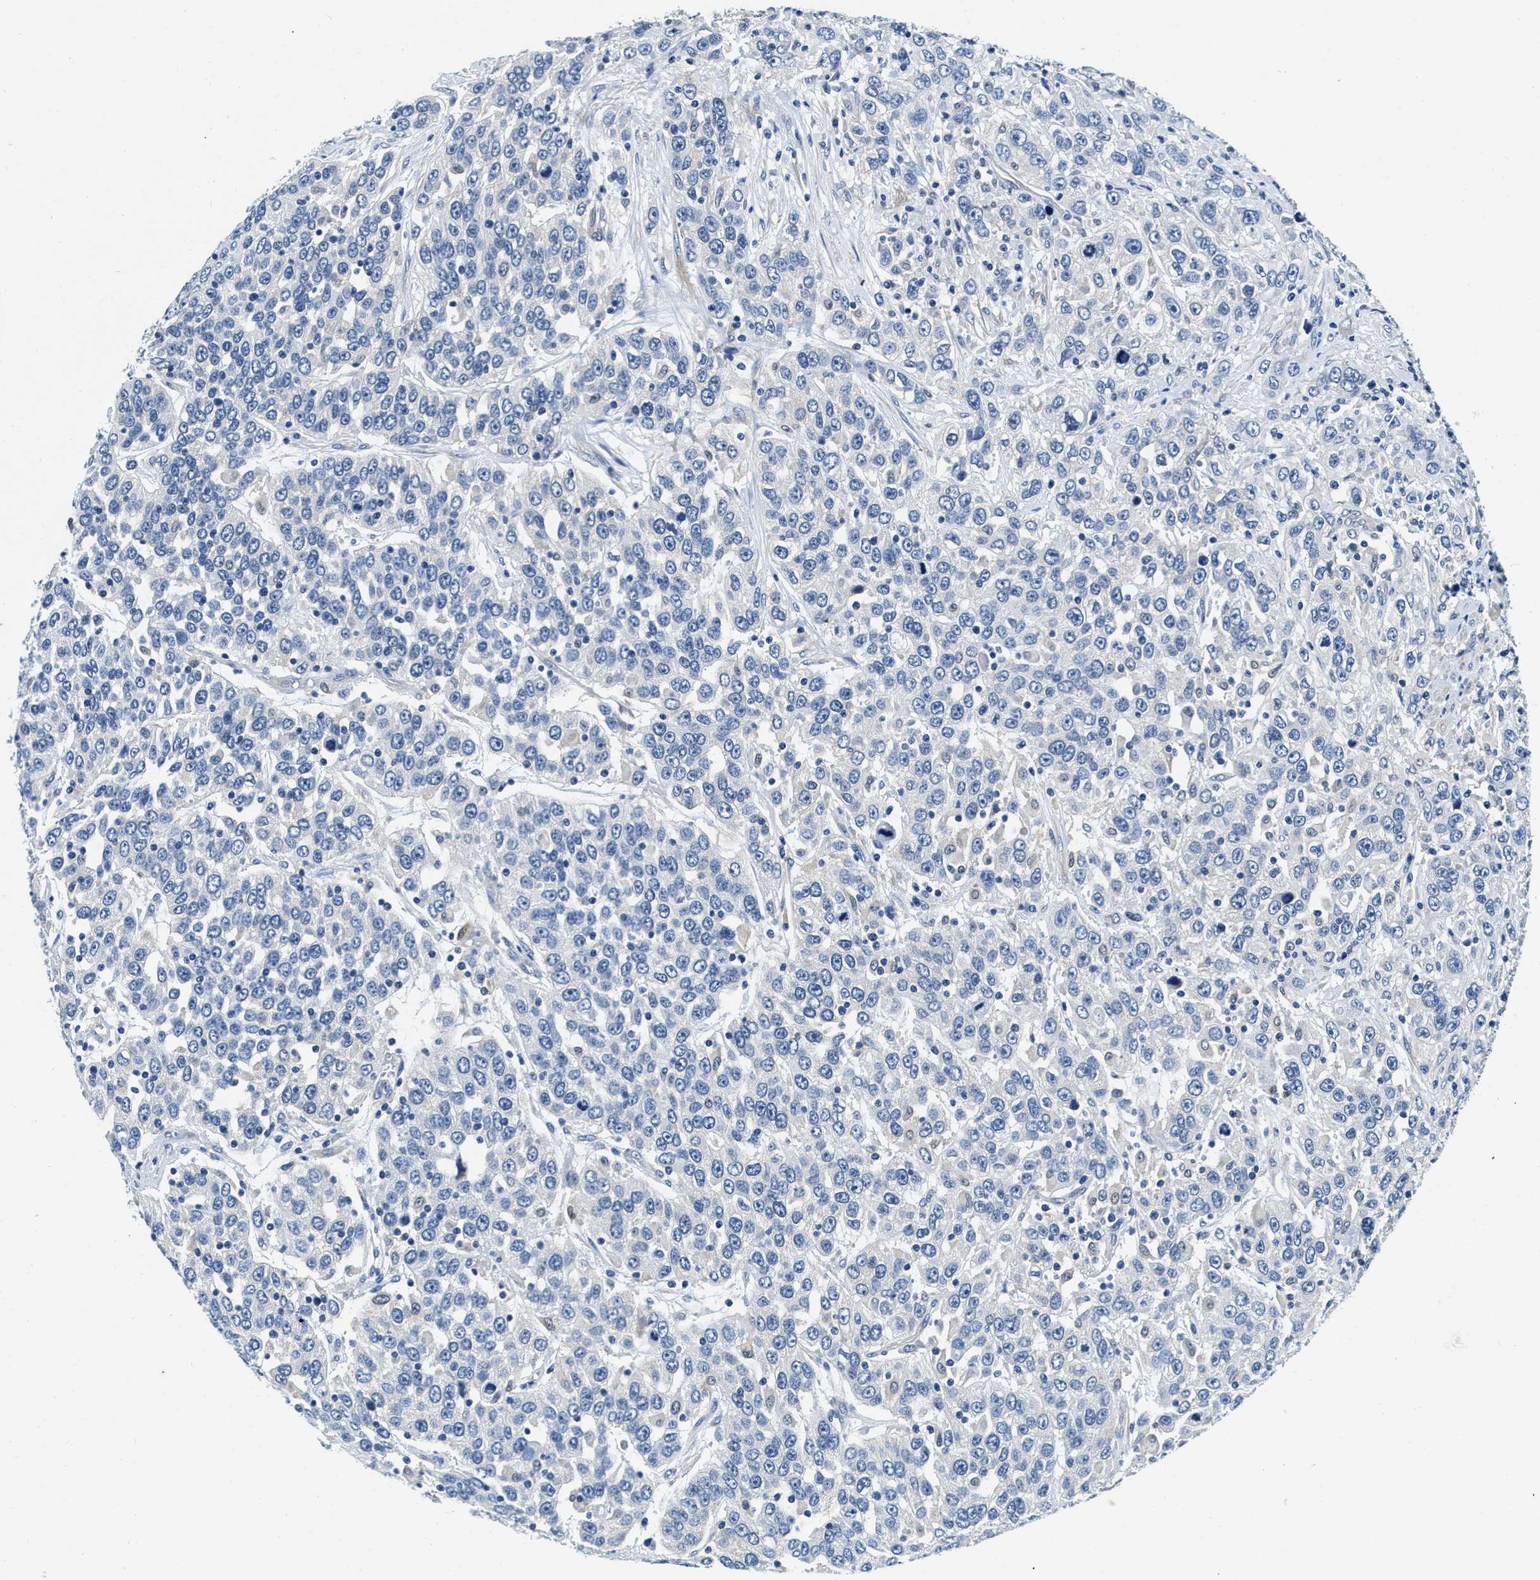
{"staining": {"intensity": "negative", "quantity": "none", "location": "none"}, "tissue": "urothelial cancer", "cell_type": "Tumor cells", "image_type": "cancer", "snomed": [{"axis": "morphology", "description": "Urothelial carcinoma, High grade"}, {"axis": "topography", "description": "Urinary bladder"}], "caption": "DAB immunohistochemical staining of human urothelial cancer shows no significant expression in tumor cells. (Brightfield microscopy of DAB (3,3'-diaminobenzidine) immunohistochemistry at high magnification).", "gene": "EIF2AK2", "patient": {"sex": "female", "age": 80}}